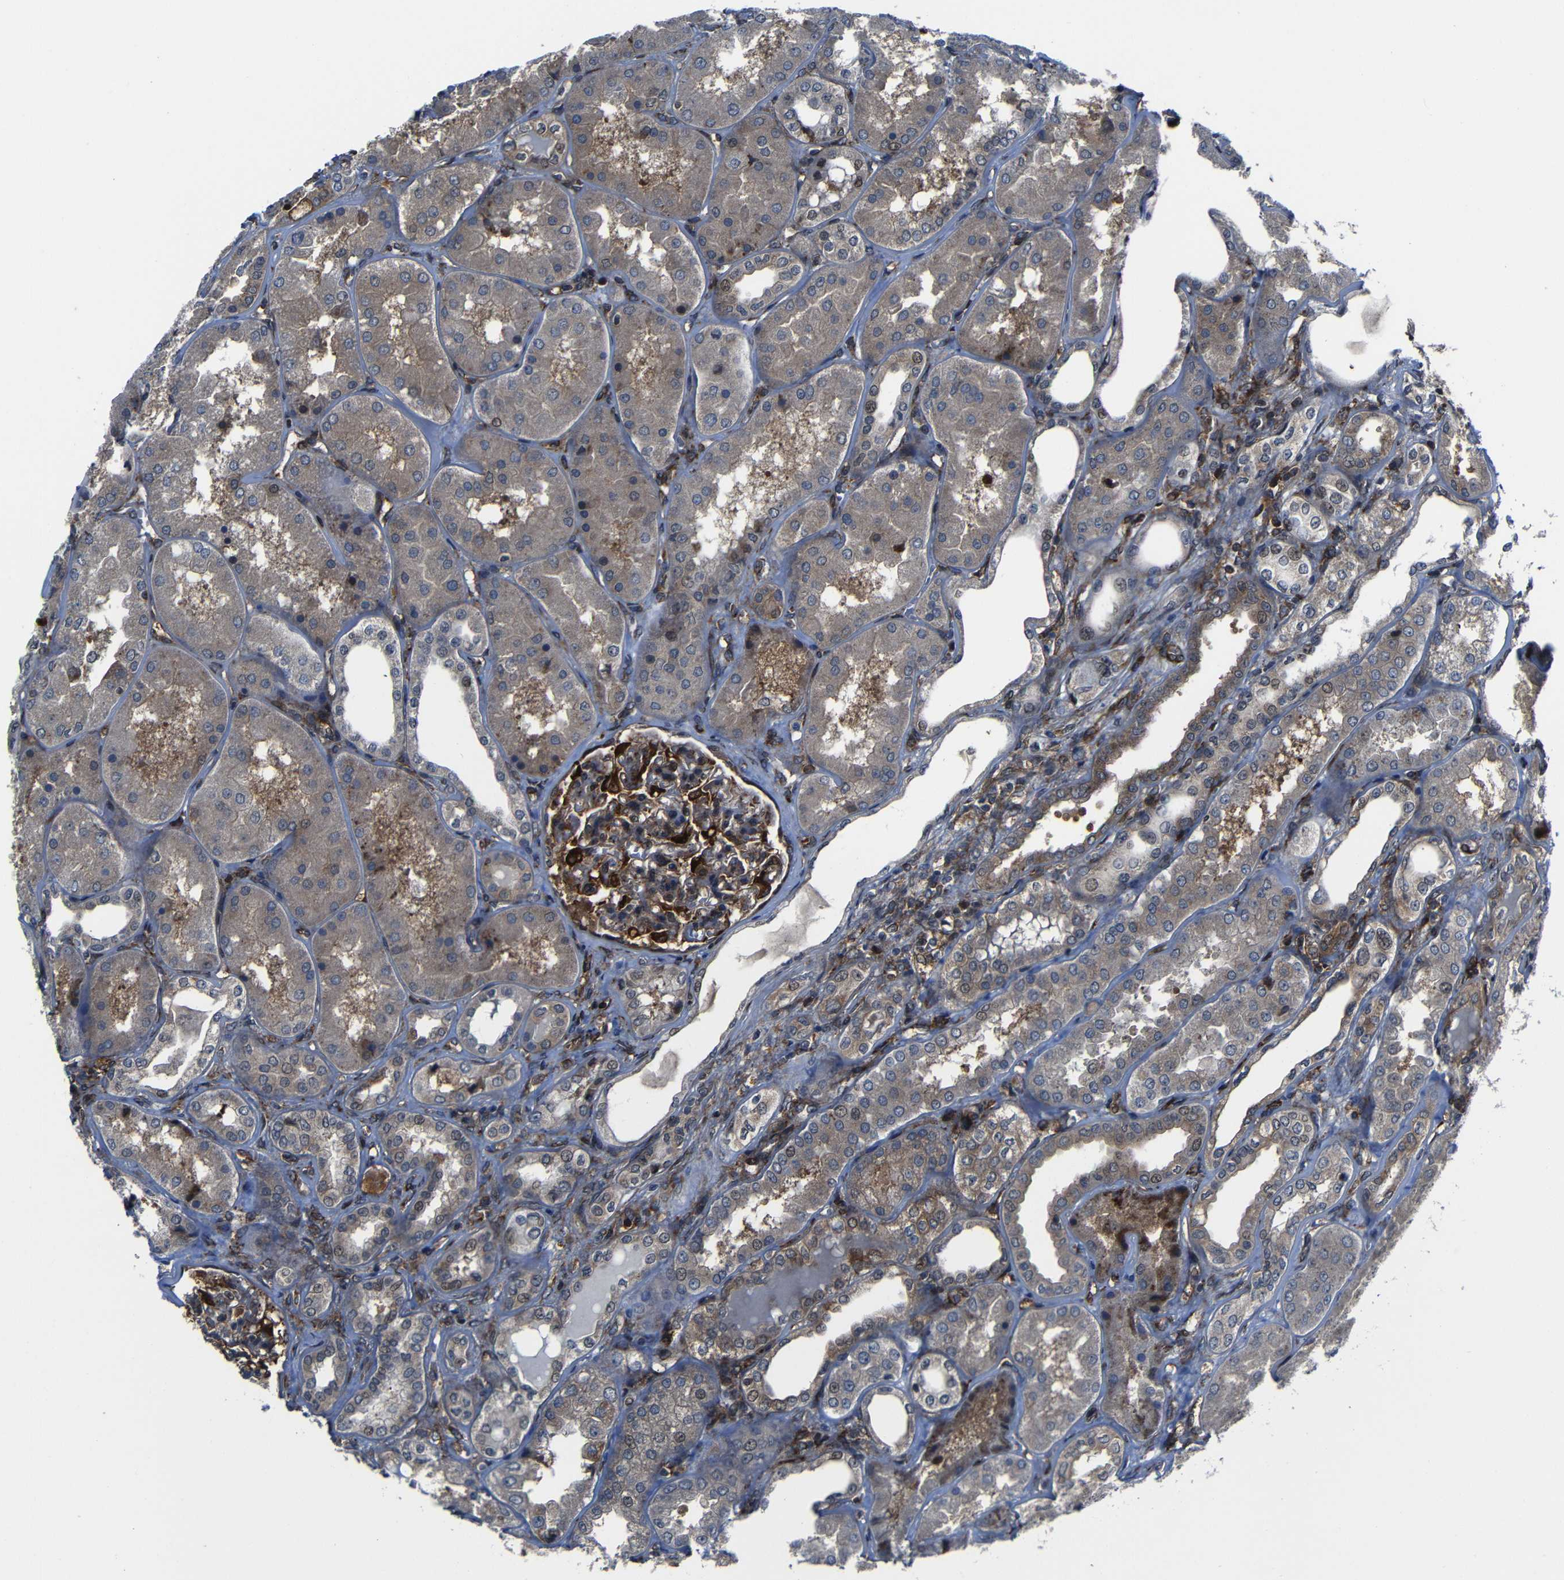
{"staining": {"intensity": "strong", "quantity": ">75%", "location": "cytoplasmic/membranous"}, "tissue": "kidney", "cell_type": "Cells in glomeruli", "image_type": "normal", "snomed": [{"axis": "morphology", "description": "Normal tissue, NOS"}, {"axis": "topography", "description": "Kidney"}], "caption": "This histopathology image demonstrates immunohistochemistry staining of benign human kidney, with high strong cytoplasmic/membranous expression in about >75% of cells in glomeruli.", "gene": "KIAA0513", "patient": {"sex": "female", "age": 56}}